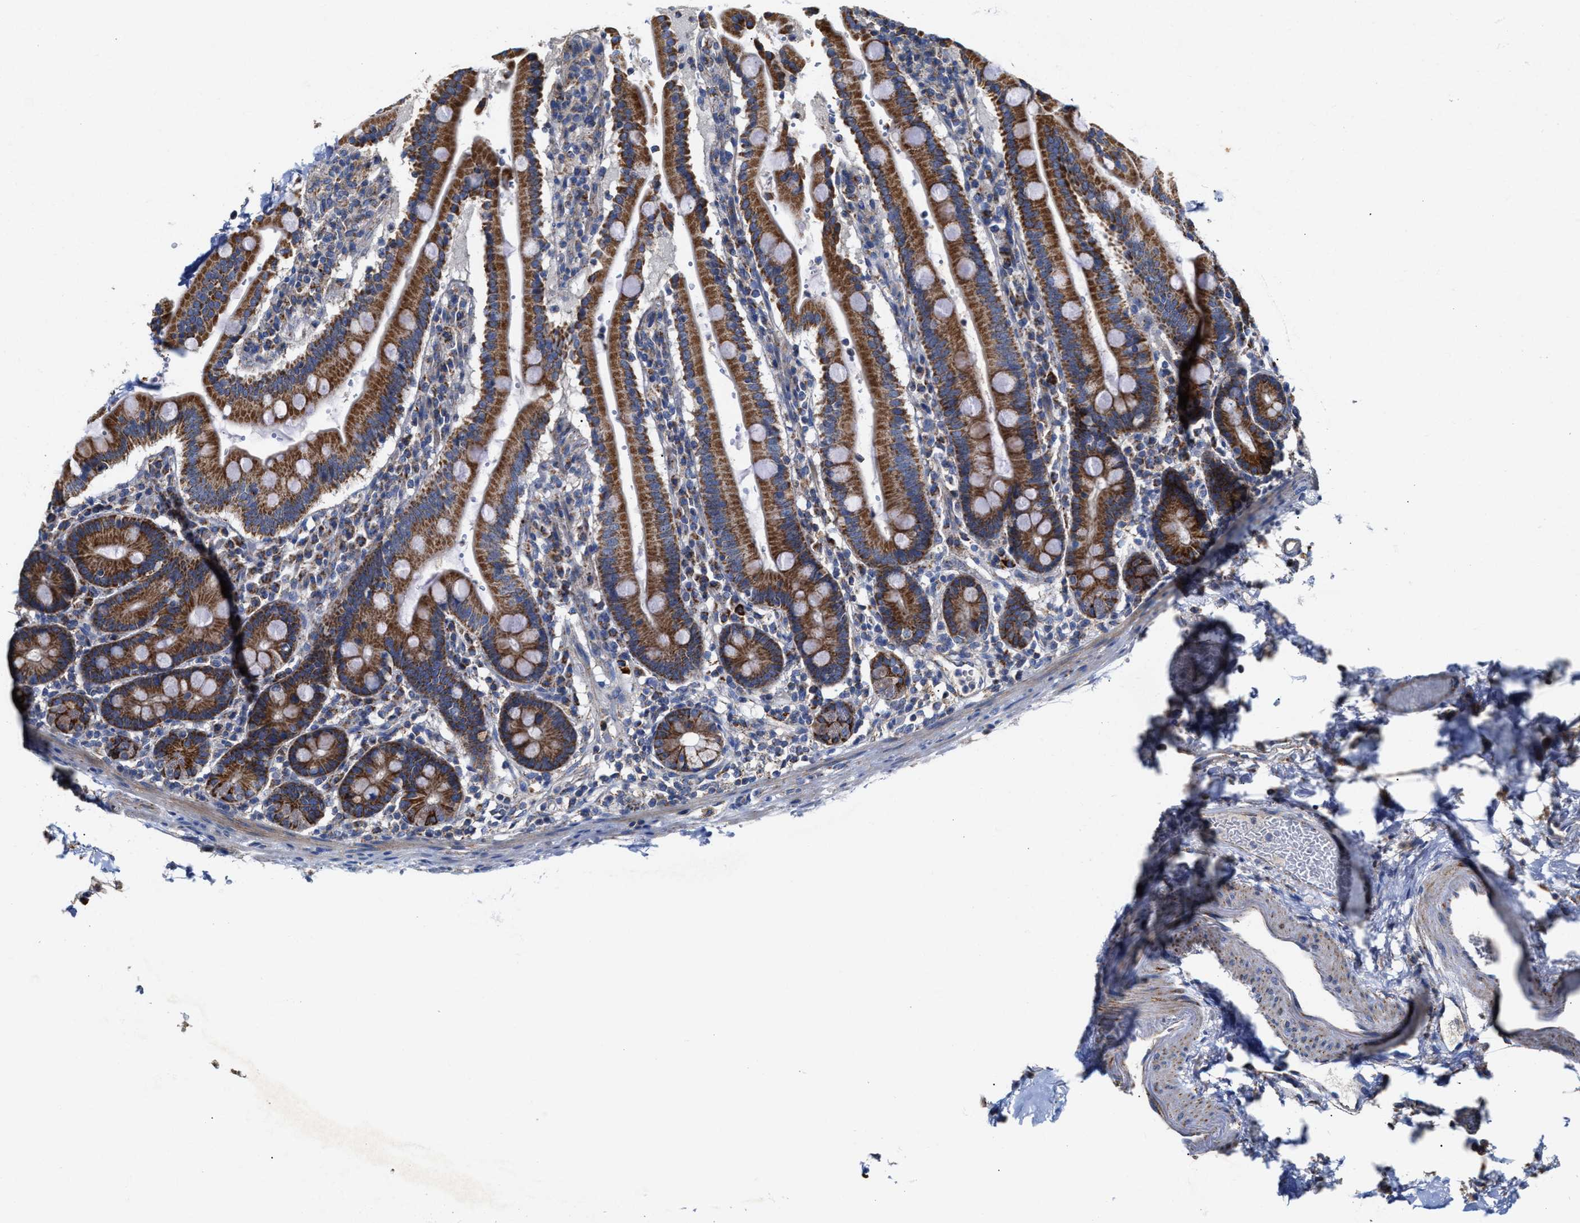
{"staining": {"intensity": "strong", "quantity": ">75%", "location": "cytoplasmic/membranous"}, "tissue": "duodenum", "cell_type": "Glandular cells", "image_type": "normal", "snomed": [{"axis": "morphology", "description": "Normal tissue, NOS"}, {"axis": "topography", "description": "Small intestine, NOS"}], "caption": "Glandular cells exhibit high levels of strong cytoplasmic/membranous positivity in approximately >75% of cells in unremarkable duodenum.", "gene": "MECR", "patient": {"sex": "female", "age": 71}}